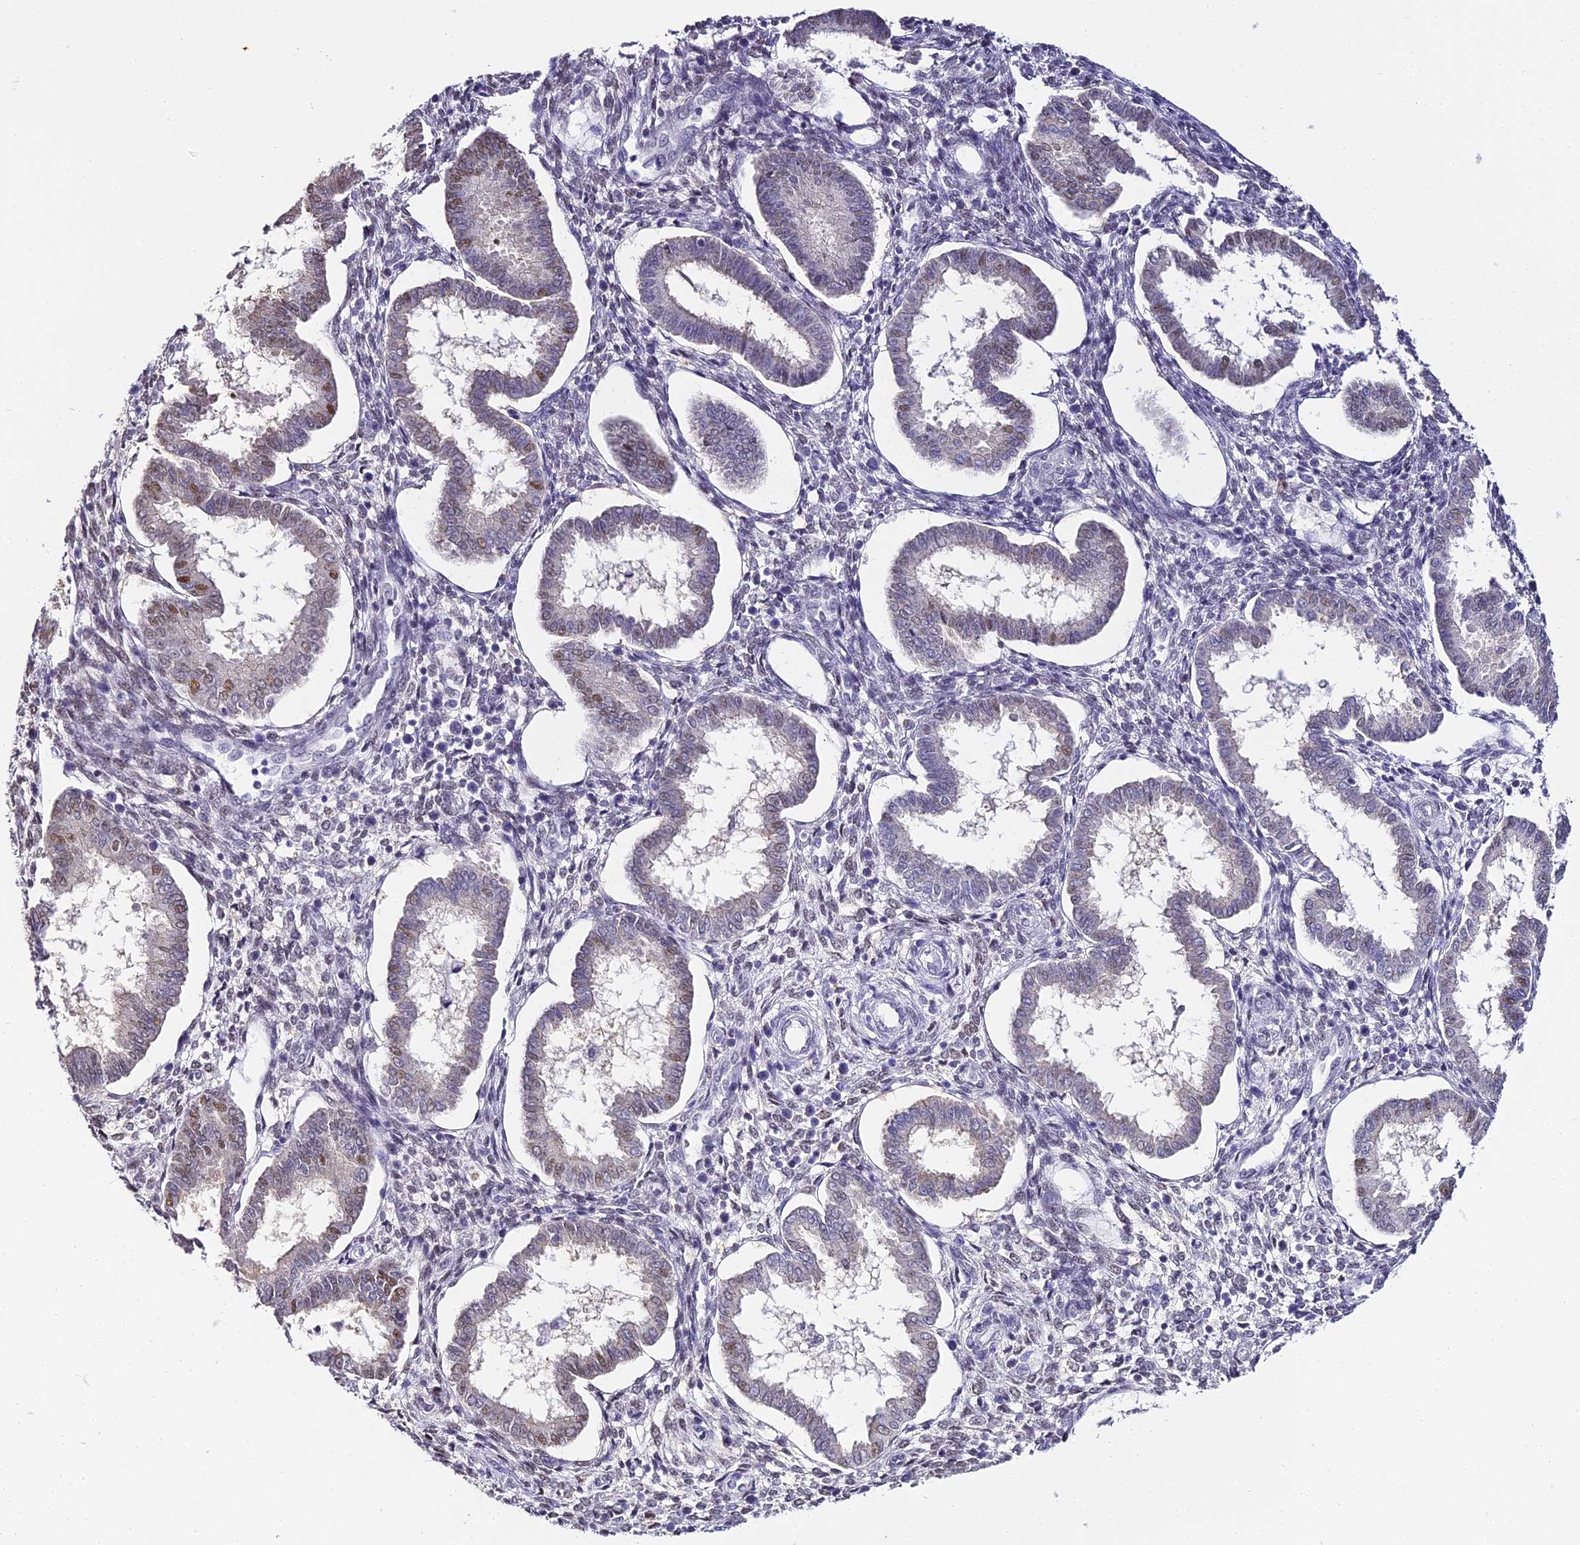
{"staining": {"intensity": "negative", "quantity": "none", "location": "none"}, "tissue": "endometrium", "cell_type": "Cells in endometrial stroma", "image_type": "normal", "snomed": [{"axis": "morphology", "description": "Normal tissue, NOS"}, {"axis": "topography", "description": "Endometrium"}], "caption": "Protein analysis of unremarkable endometrium shows no significant positivity in cells in endometrial stroma.", "gene": "ABHD14A", "patient": {"sex": "female", "age": 24}}